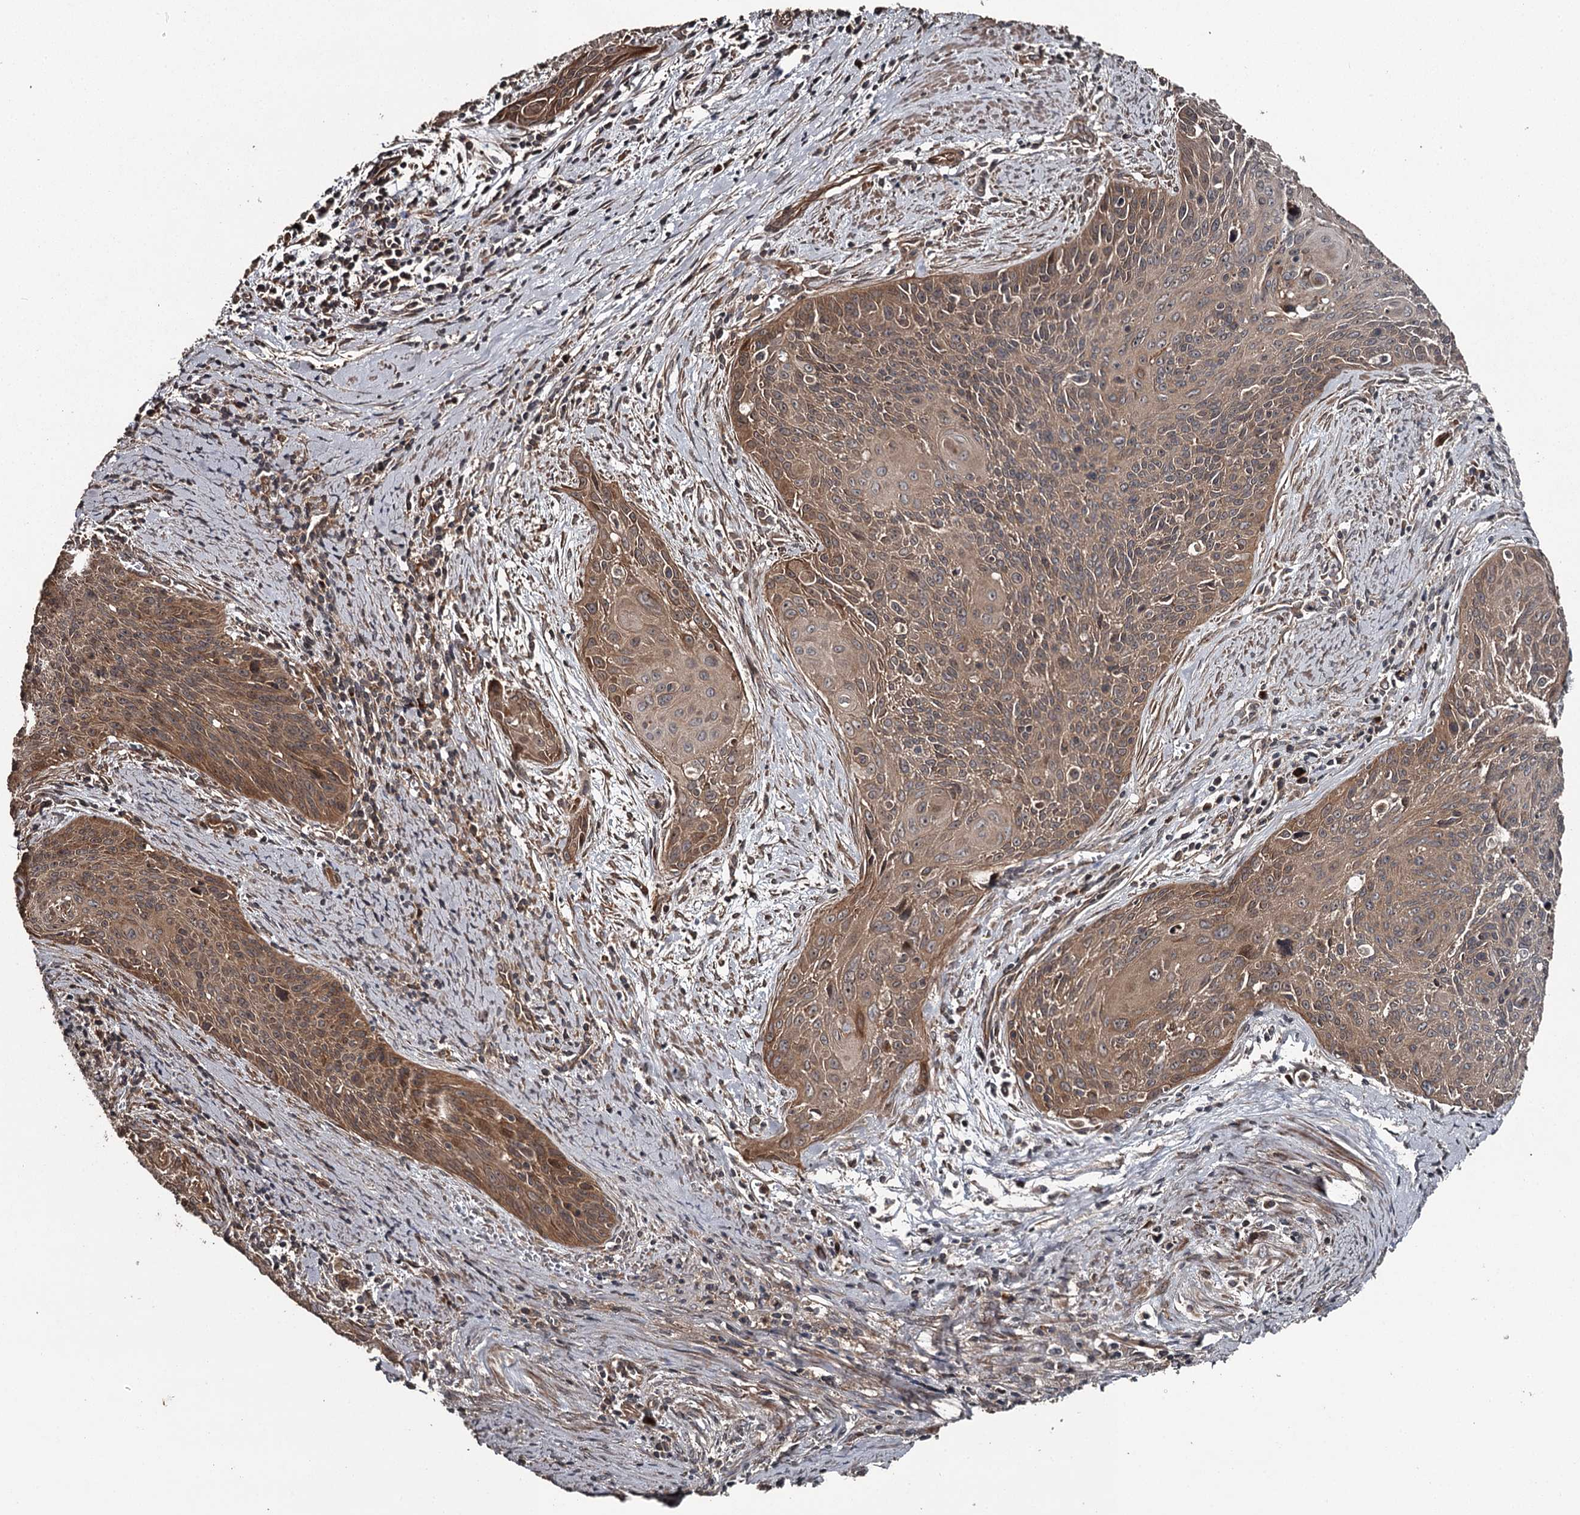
{"staining": {"intensity": "moderate", "quantity": ">75%", "location": "cytoplasmic/membranous"}, "tissue": "cervical cancer", "cell_type": "Tumor cells", "image_type": "cancer", "snomed": [{"axis": "morphology", "description": "Squamous cell carcinoma, NOS"}, {"axis": "topography", "description": "Cervix"}], "caption": "The micrograph reveals immunohistochemical staining of squamous cell carcinoma (cervical). There is moderate cytoplasmic/membranous expression is identified in approximately >75% of tumor cells.", "gene": "RAB21", "patient": {"sex": "female", "age": 55}}